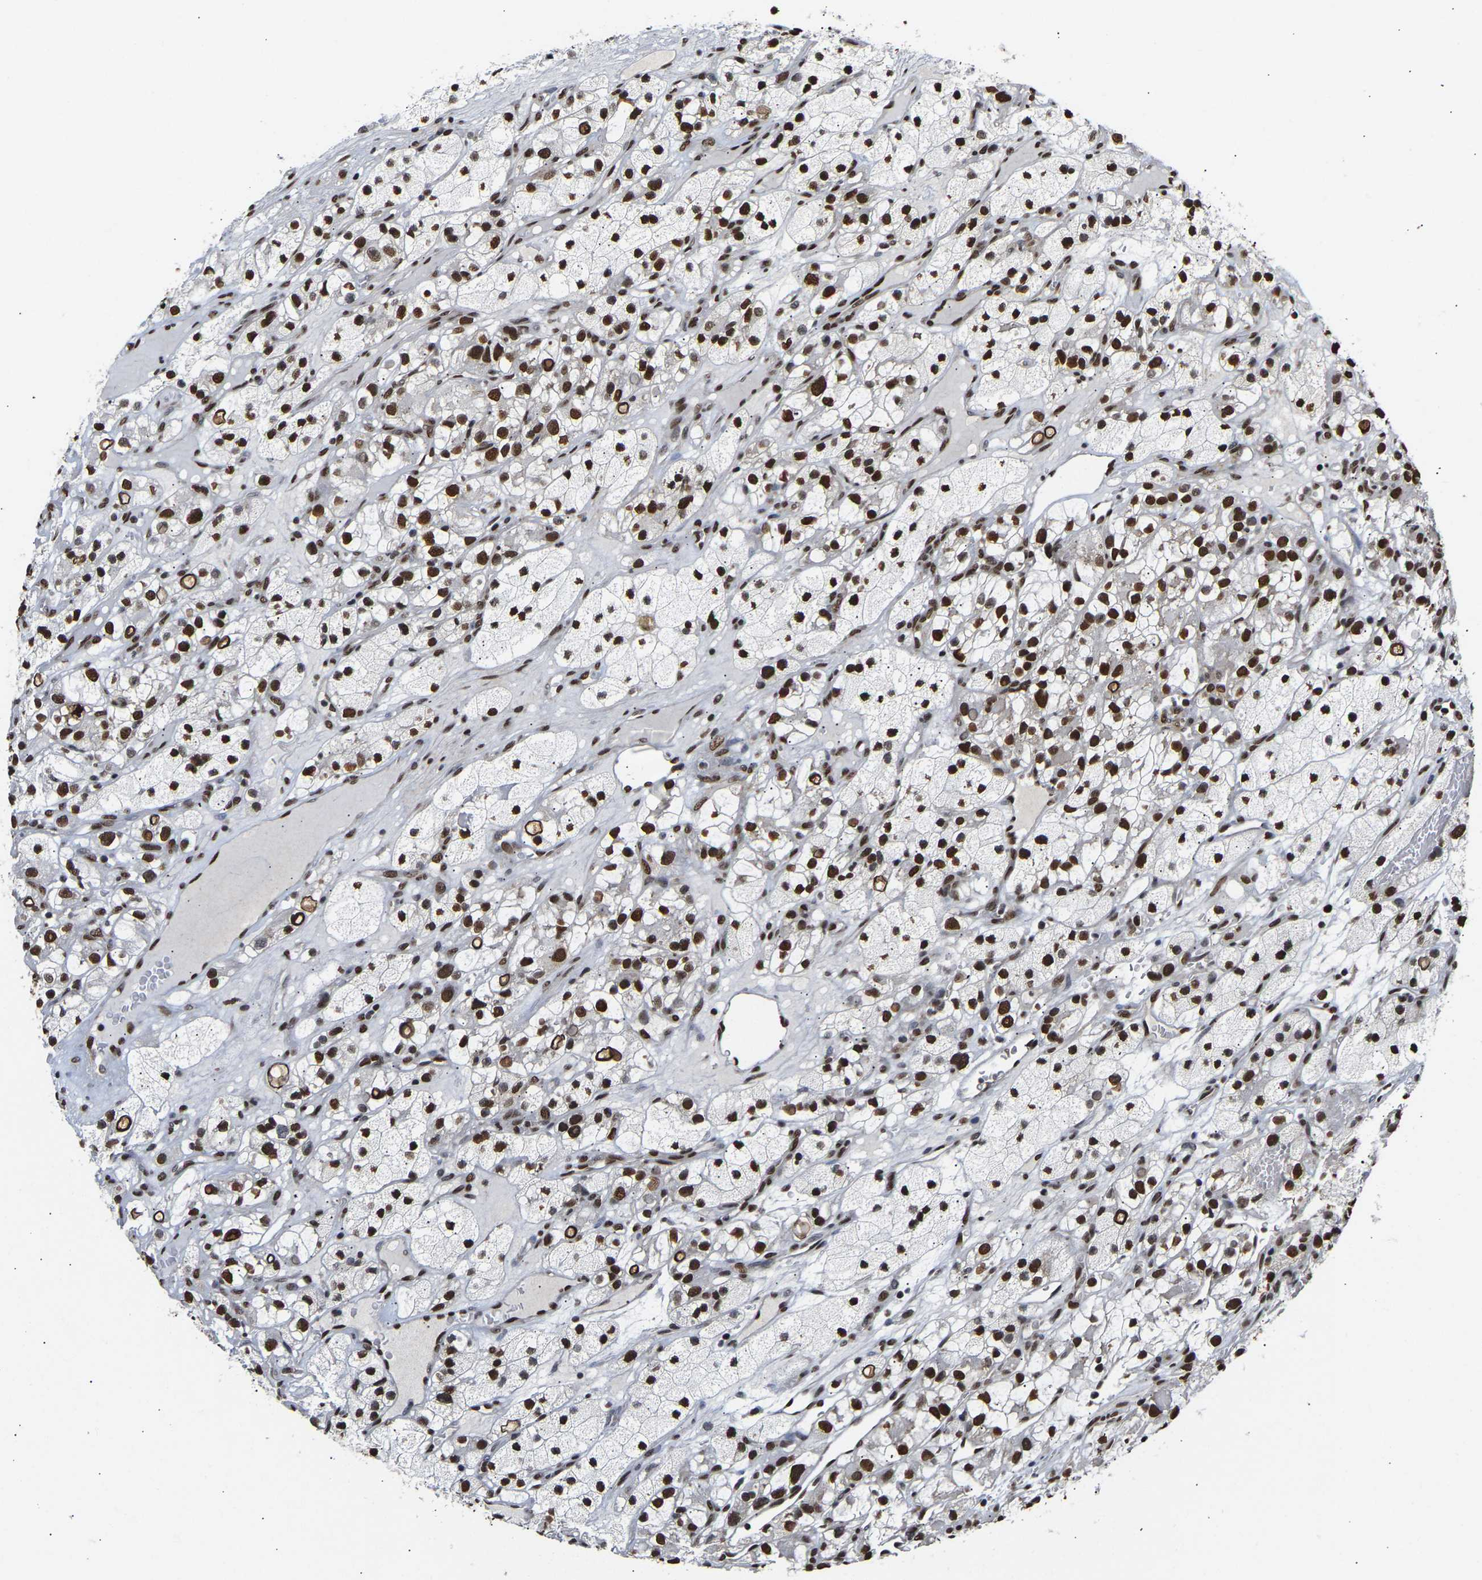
{"staining": {"intensity": "strong", "quantity": ">75%", "location": "nuclear"}, "tissue": "renal cancer", "cell_type": "Tumor cells", "image_type": "cancer", "snomed": [{"axis": "morphology", "description": "Adenocarcinoma, NOS"}, {"axis": "topography", "description": "Kidney"}], "caption": "Human adenocarcinoma (renal) stained with a protein marker exhibits strong staining in tumor cells.", "gene": "PSIP1", "patient": {"sex": "female", "age": 57}}